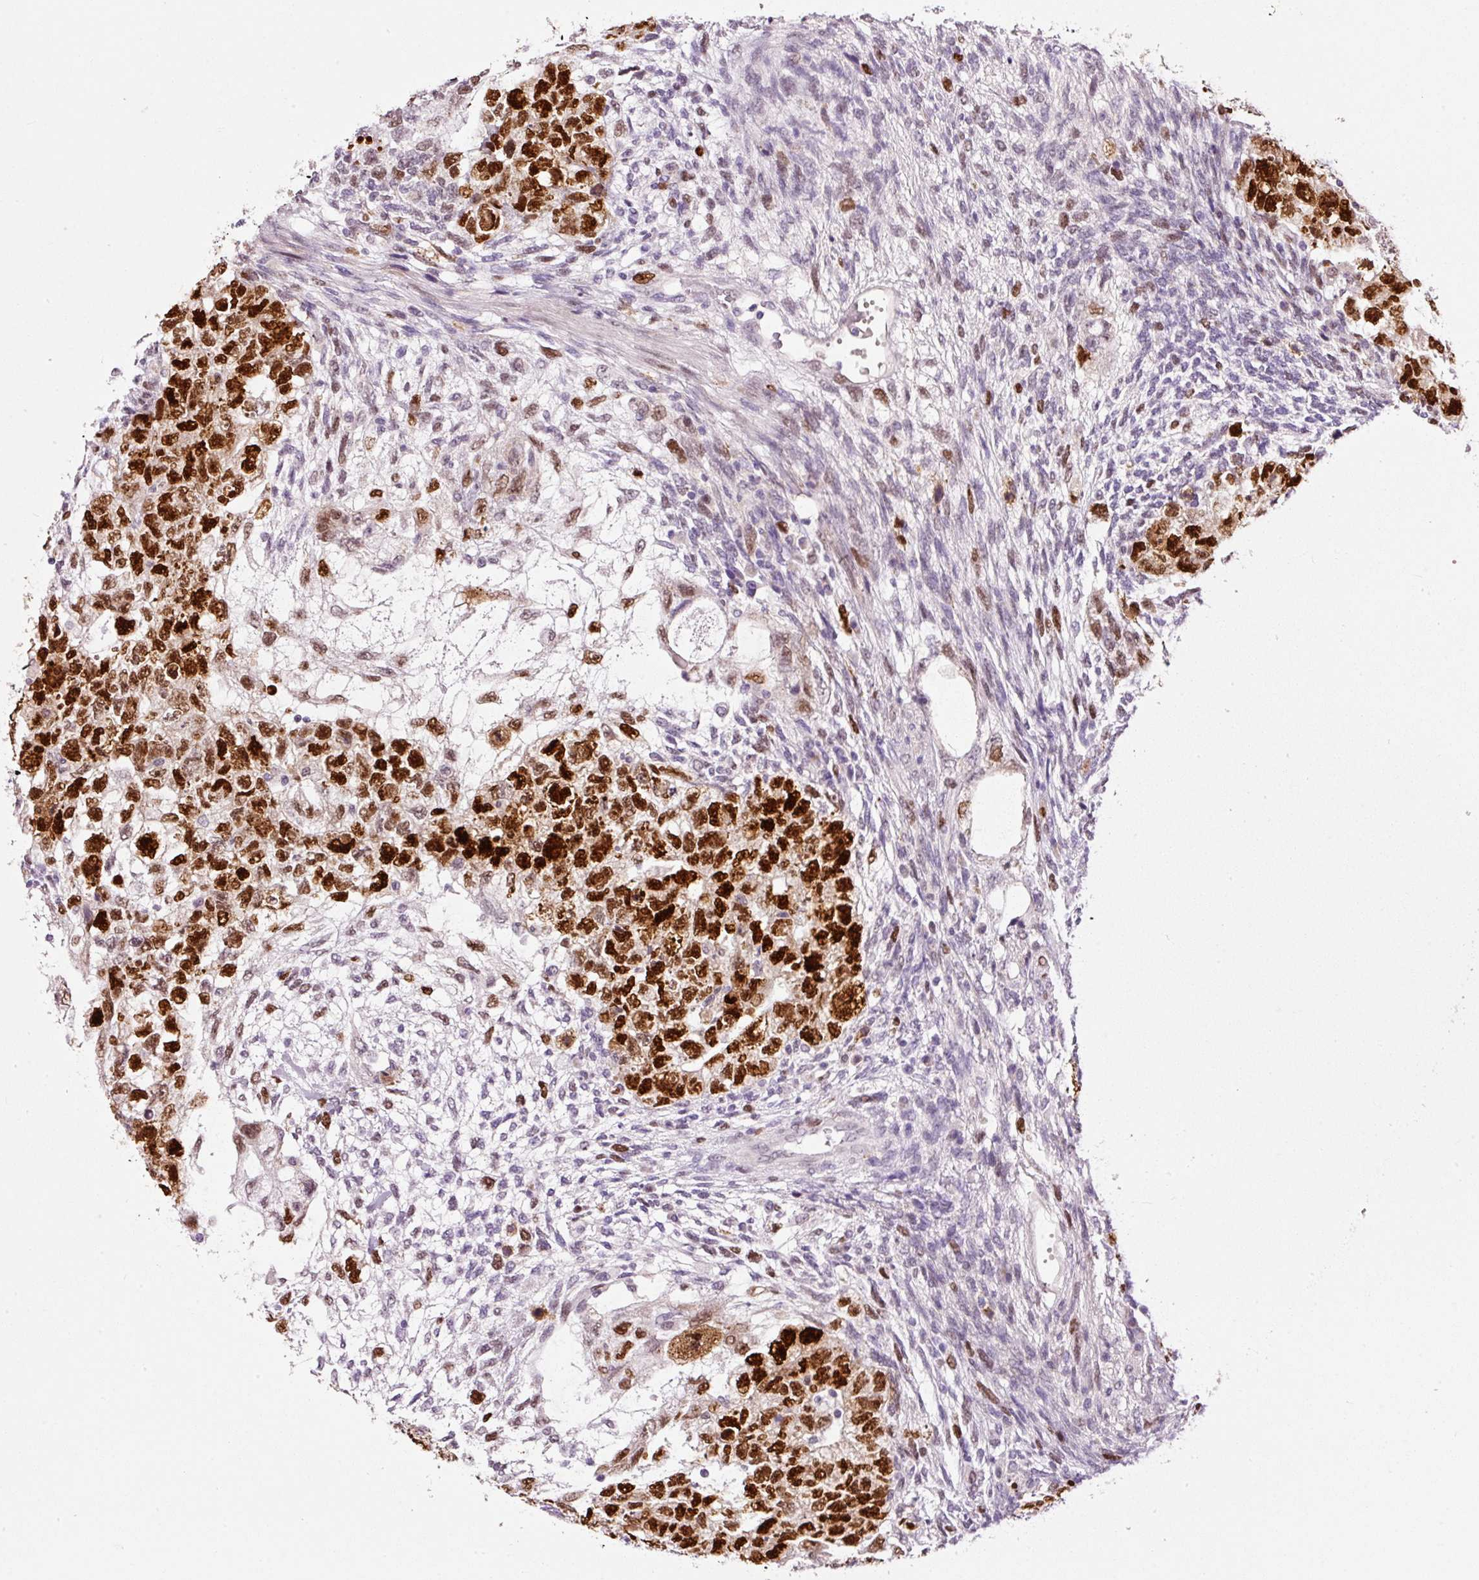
{"staining": {"intensity": "strong", "quantity": ">75%", "location": "nuclear"}, "tissue": "testis cancer", "cell_type": "Tumor cells", "image_type": "cancer", "snomed": [{"axis": "morphology", "description": "Normal tissue, NOS"}, {"axis": "morphology", "description": "Carcinoma, Embryonal, NOS"}, {"axis": "topography", "description": "Testis"}], "caption": "Approximately >75% of tumor cells in human testis cancer show strong nuclear protein expression as visualized by brown immunohistochemical staining.", "gene": "KPNA2", "patient": {"sex": "male", "age": 36}}